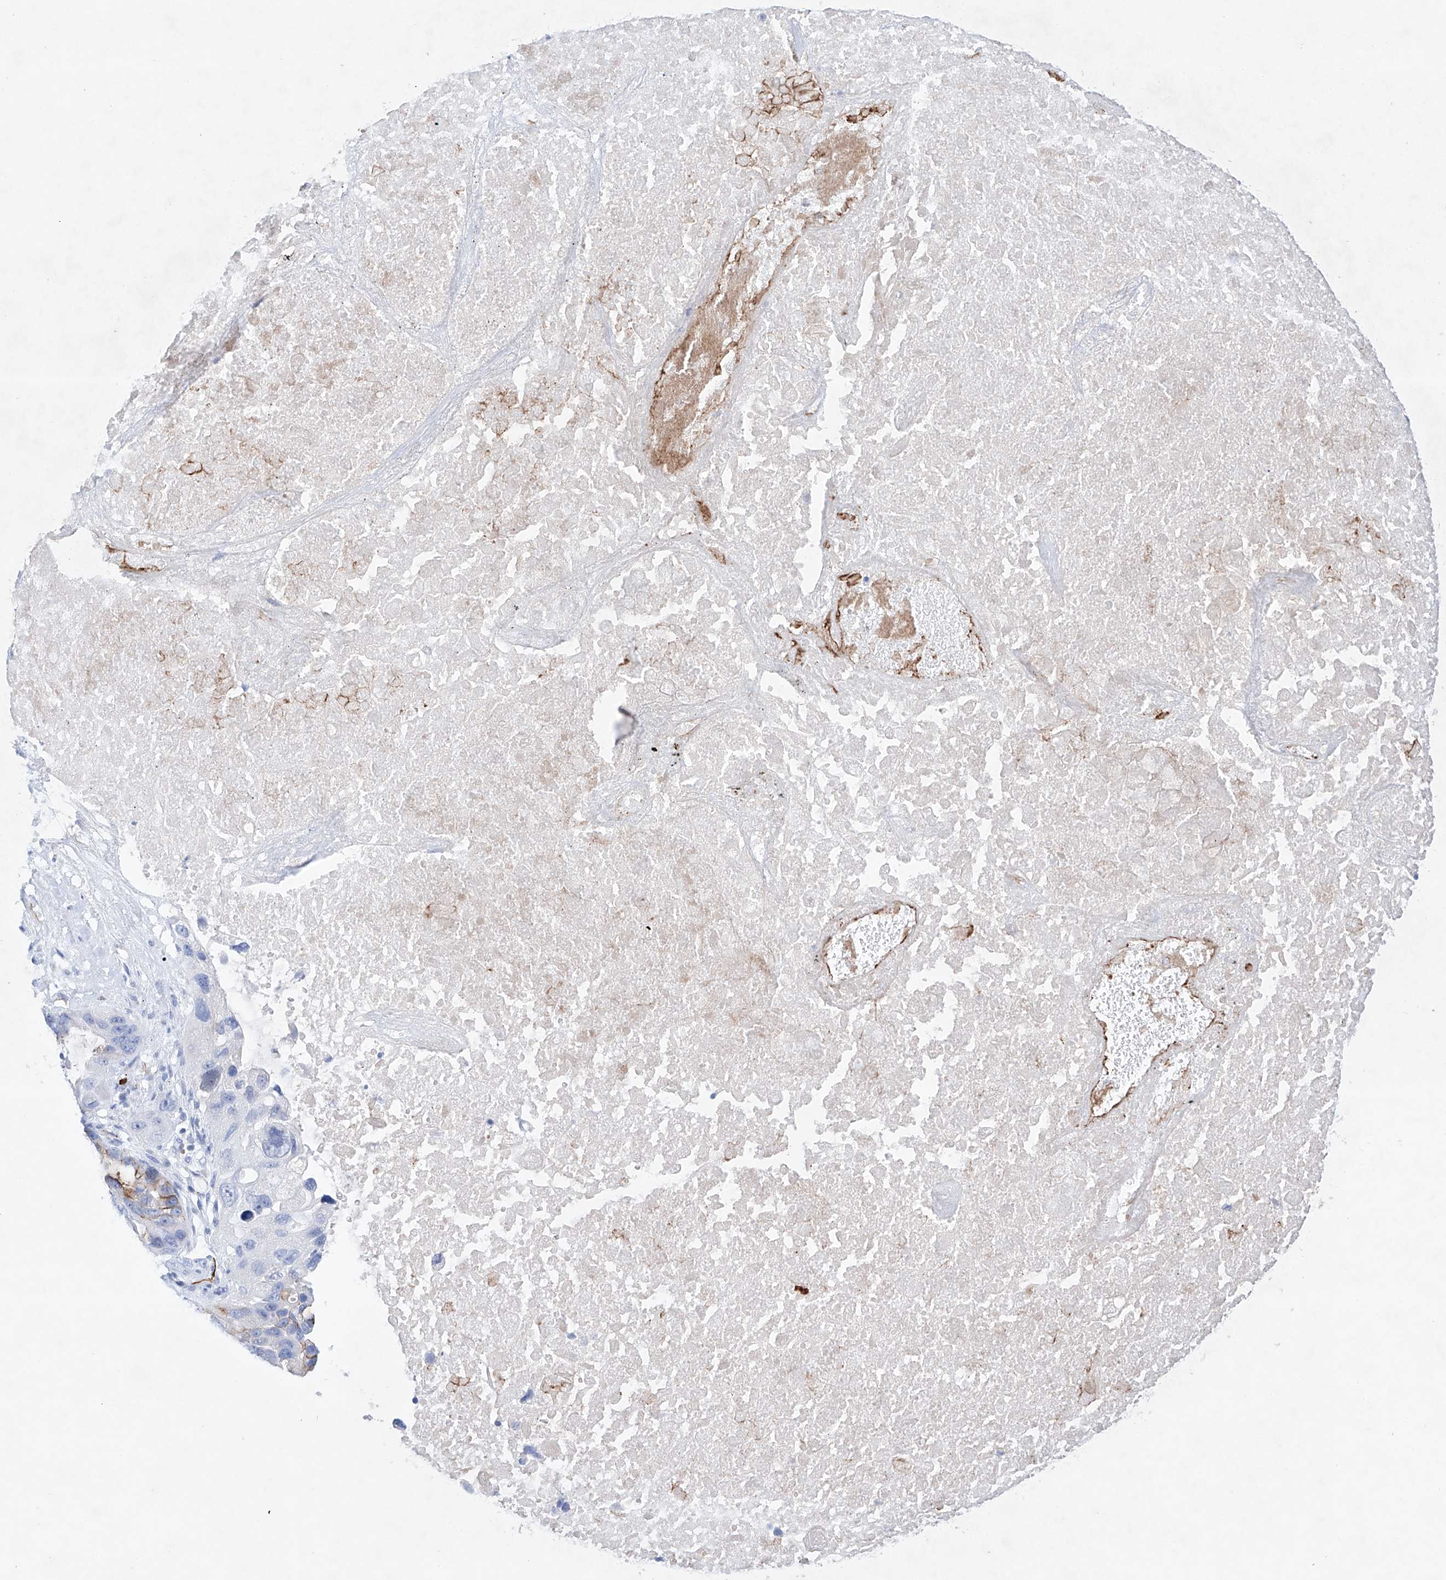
{"staining": {"intensity": "weak", "quantity": "<25%", "location": "nuclear"}, "tissue": "lung cancer", "cell_type": "Tumor cells", "image_type": "cancer", "snomed": [{"axis": "morphology", "description": "Squamous cell carcinoma, NOS"}, {"axis": "topography", "description": "Lung"}], "caption": "DAB immunohistochemical staining of human lung squamous cell carcinoma demonstrates no significant expression in tumor cells.", "gene": "ETV7", "patient": {"sex": "female", "age": 73}}